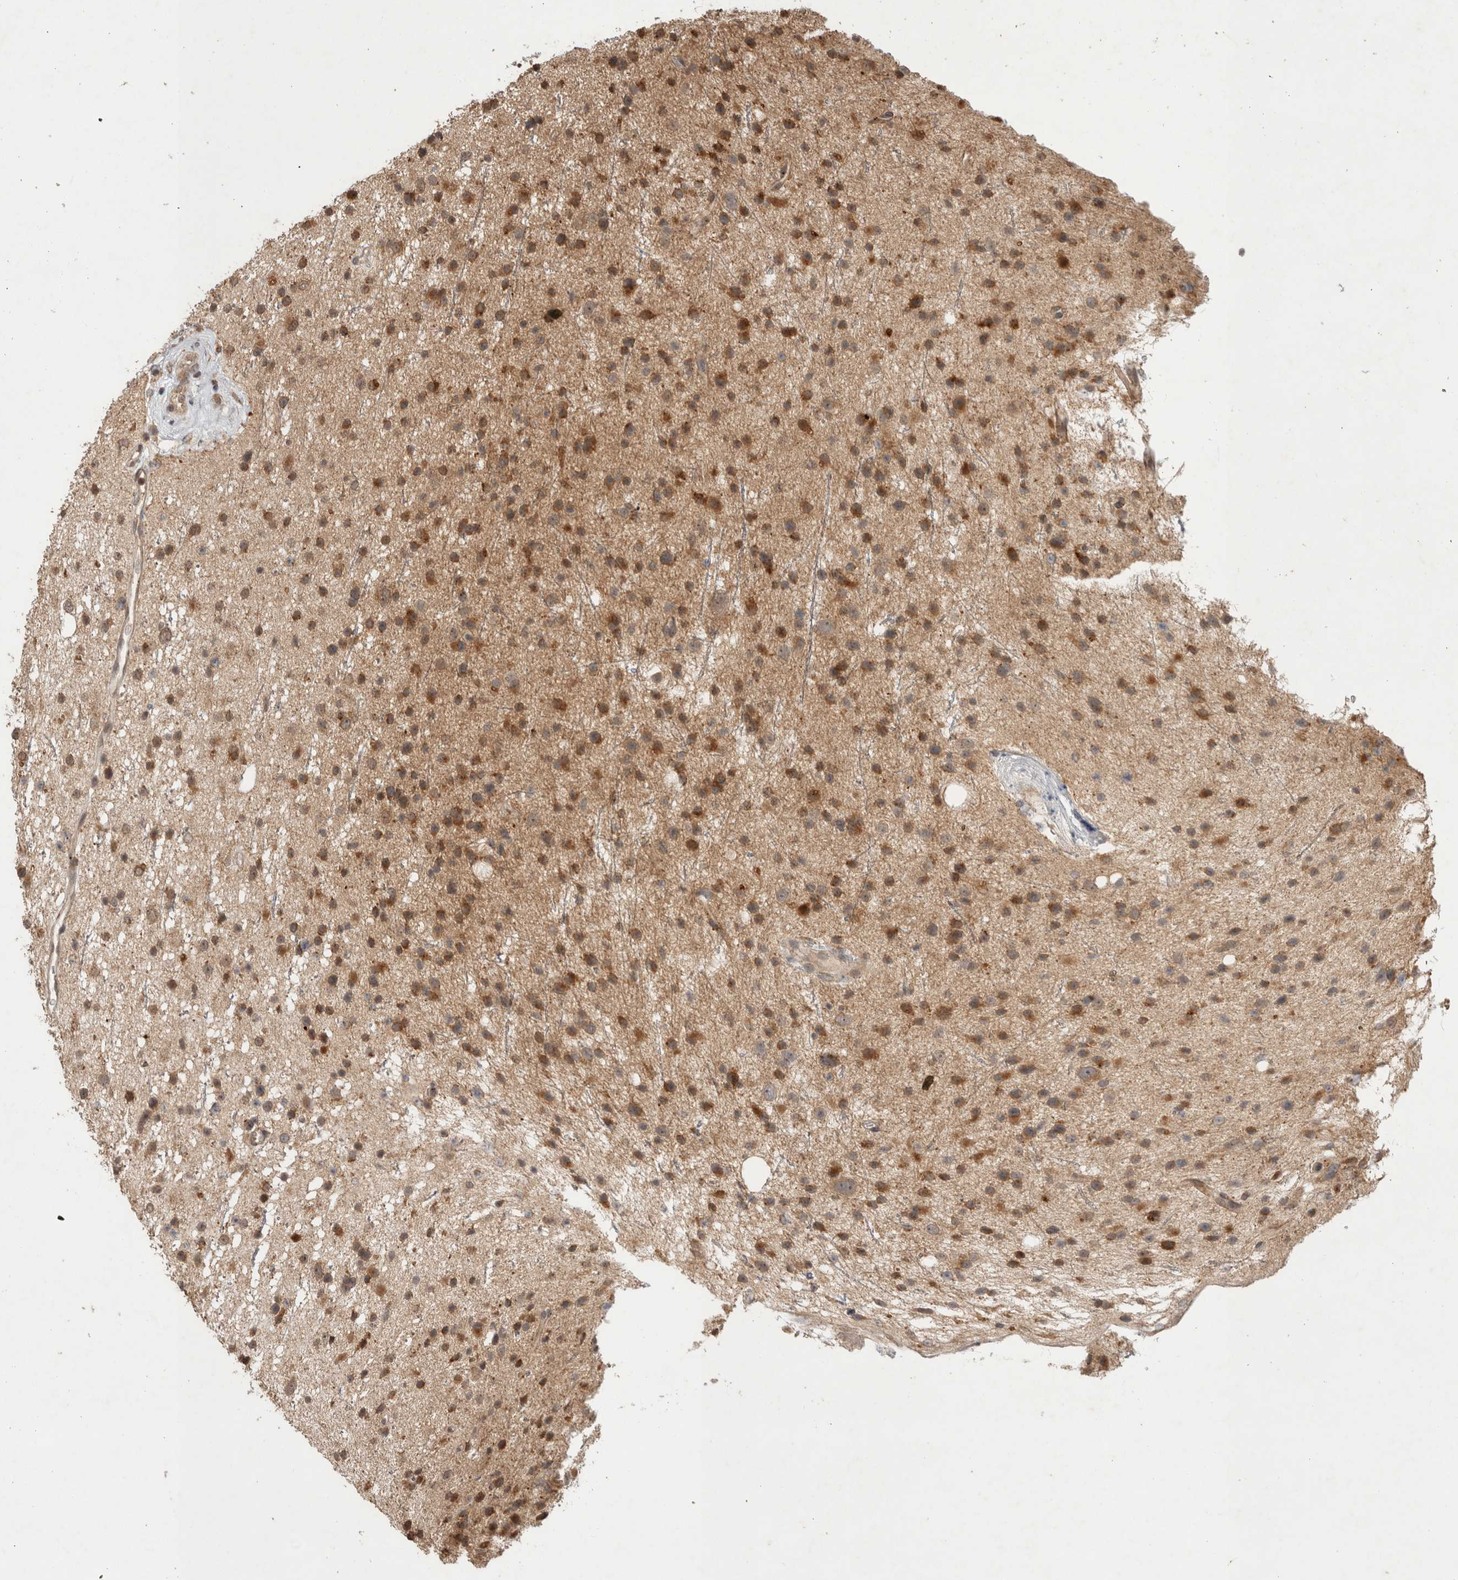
{"staining": {"intensity": "moderate", "quantity": ">75%", "location": "cytoplasmic/membranous"}, "tissue": "glioma", "cell_type": "Tumor cells", "image_type": "cancer", "snomed": [{"axis": "morphology", "description": "Glioma, malignant, Low grade"}, {"axis": "topography", "description": "Cerebral cortex"}], "caption": "Human low-grade glioma (malignant) stained with a protein marker displays moderate staining in tumor cells.", "gene": "PITPNC1", "patient": {"sex": "female", "age": 39}}